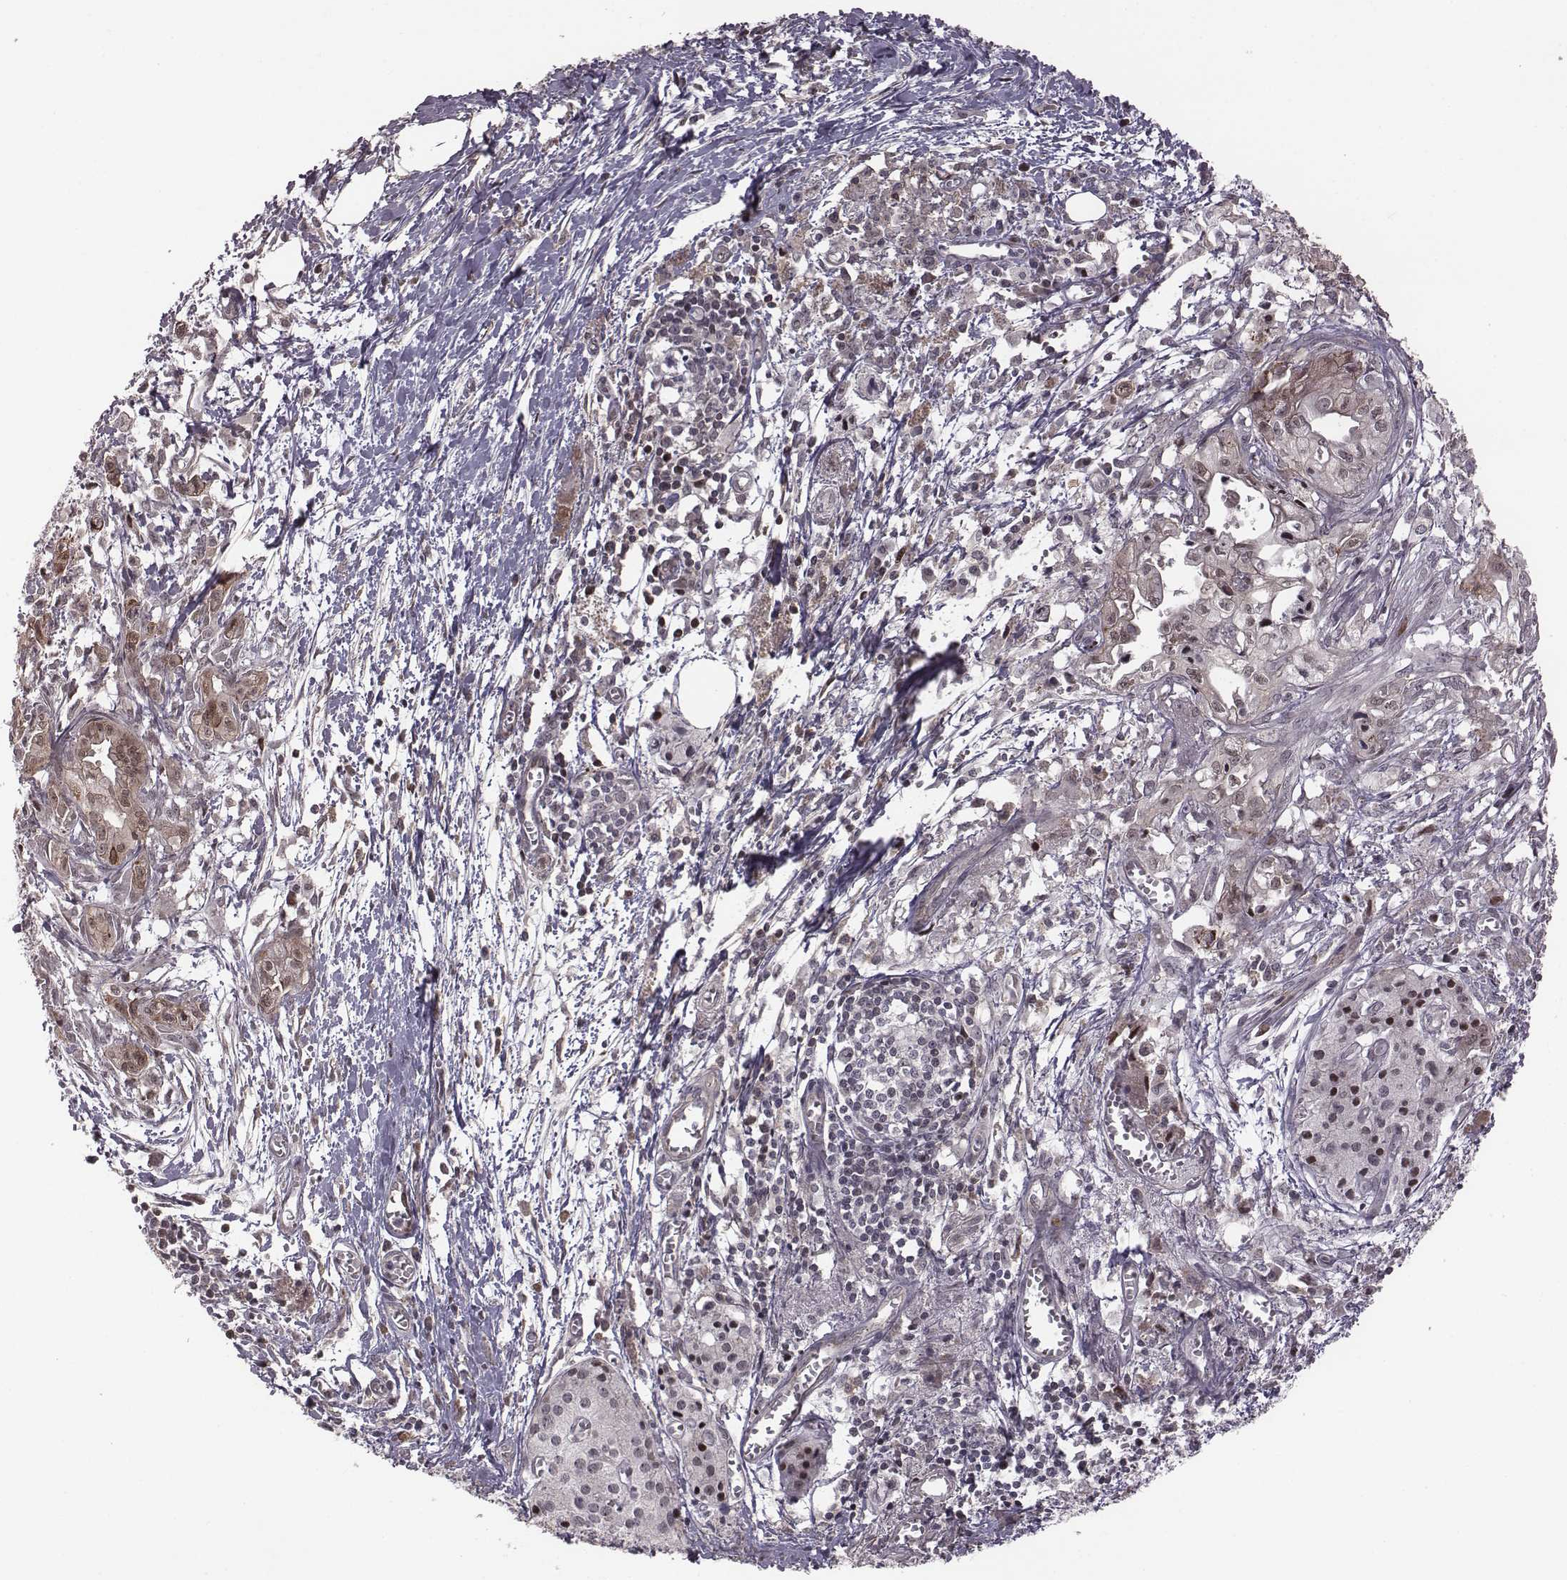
{"staining": {"intensity": "moderate", "quantity": "<25%", "location": "cytoplasmic/membranous"}, "tissue": "pancreatic cancer", "cell_type": "Tumor cells", "image_type": "cancer", "snomed": [{"axis": "morphology", "description": "Adenocarcinoma, NOS"}, {"axis": "topography", "description": "Pancreas"}], "caption": "Protein staining demonstrates moderate cytoplasmic/membranous expression in about <25% of tumor cells in pancreatic adenocarcinoma. (Brightfield microscopy of DAB IHC at high magnification).", "gene": "RPL3", "patient": {"sex": "female", "age": 61}}